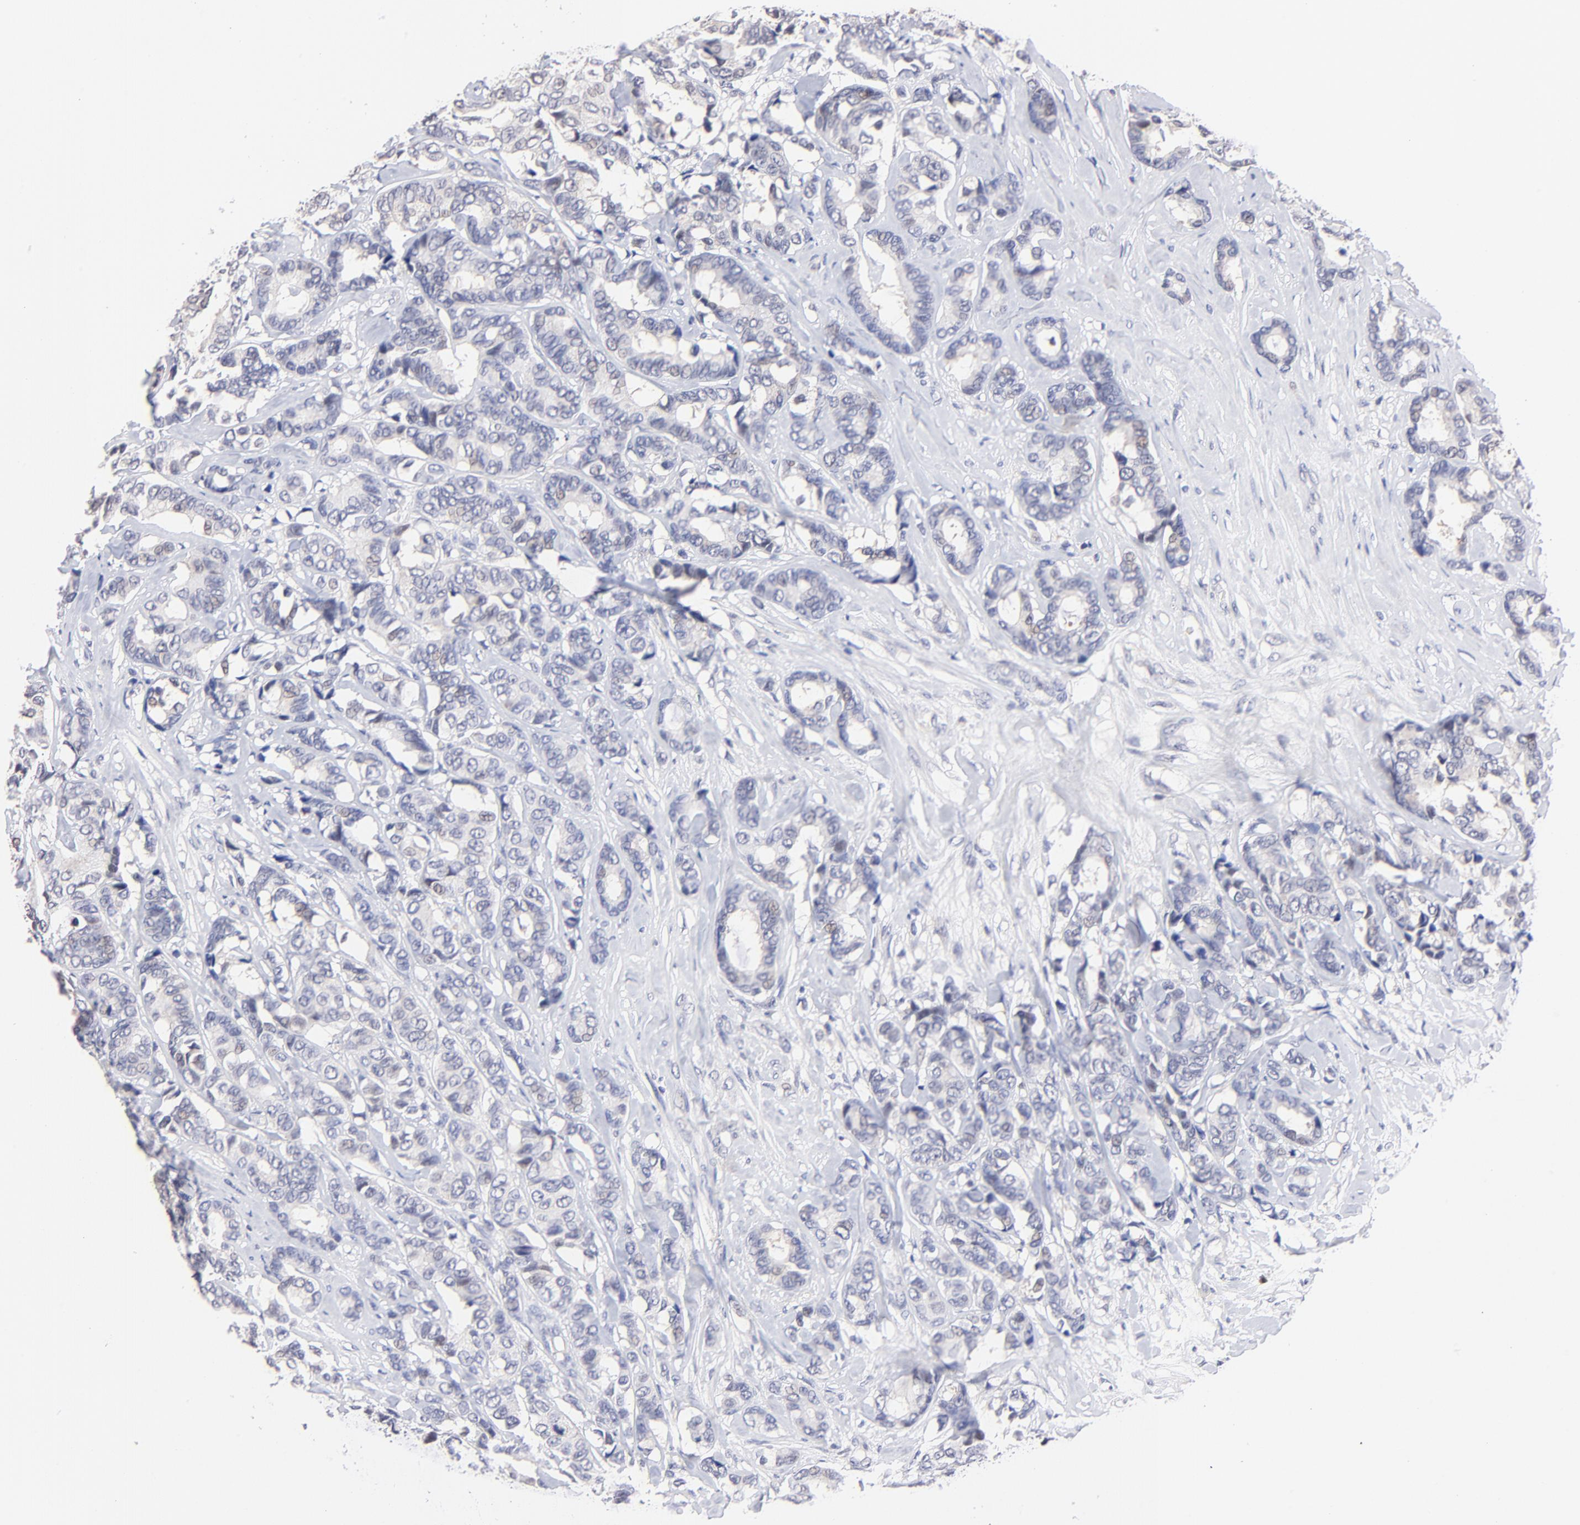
{"staining": {"intensity": "negative", "quantity": "none", "location": "none"}, "tissue": "breast cancer", "cell_type": "Tumor cells", "image_type": "cancer", "snomed": [{"axis": "morphology", "description": "Duct carcinoma"}, {"axis": "topography", "description": "Breast"}], "caption": "This is an IHC photomicrograph of human breast cancer (intraductal carcinoma). There is no expression in tumor cells.", "gene": "ZNF155", "patient": {"sex": "female", "age": 87}}